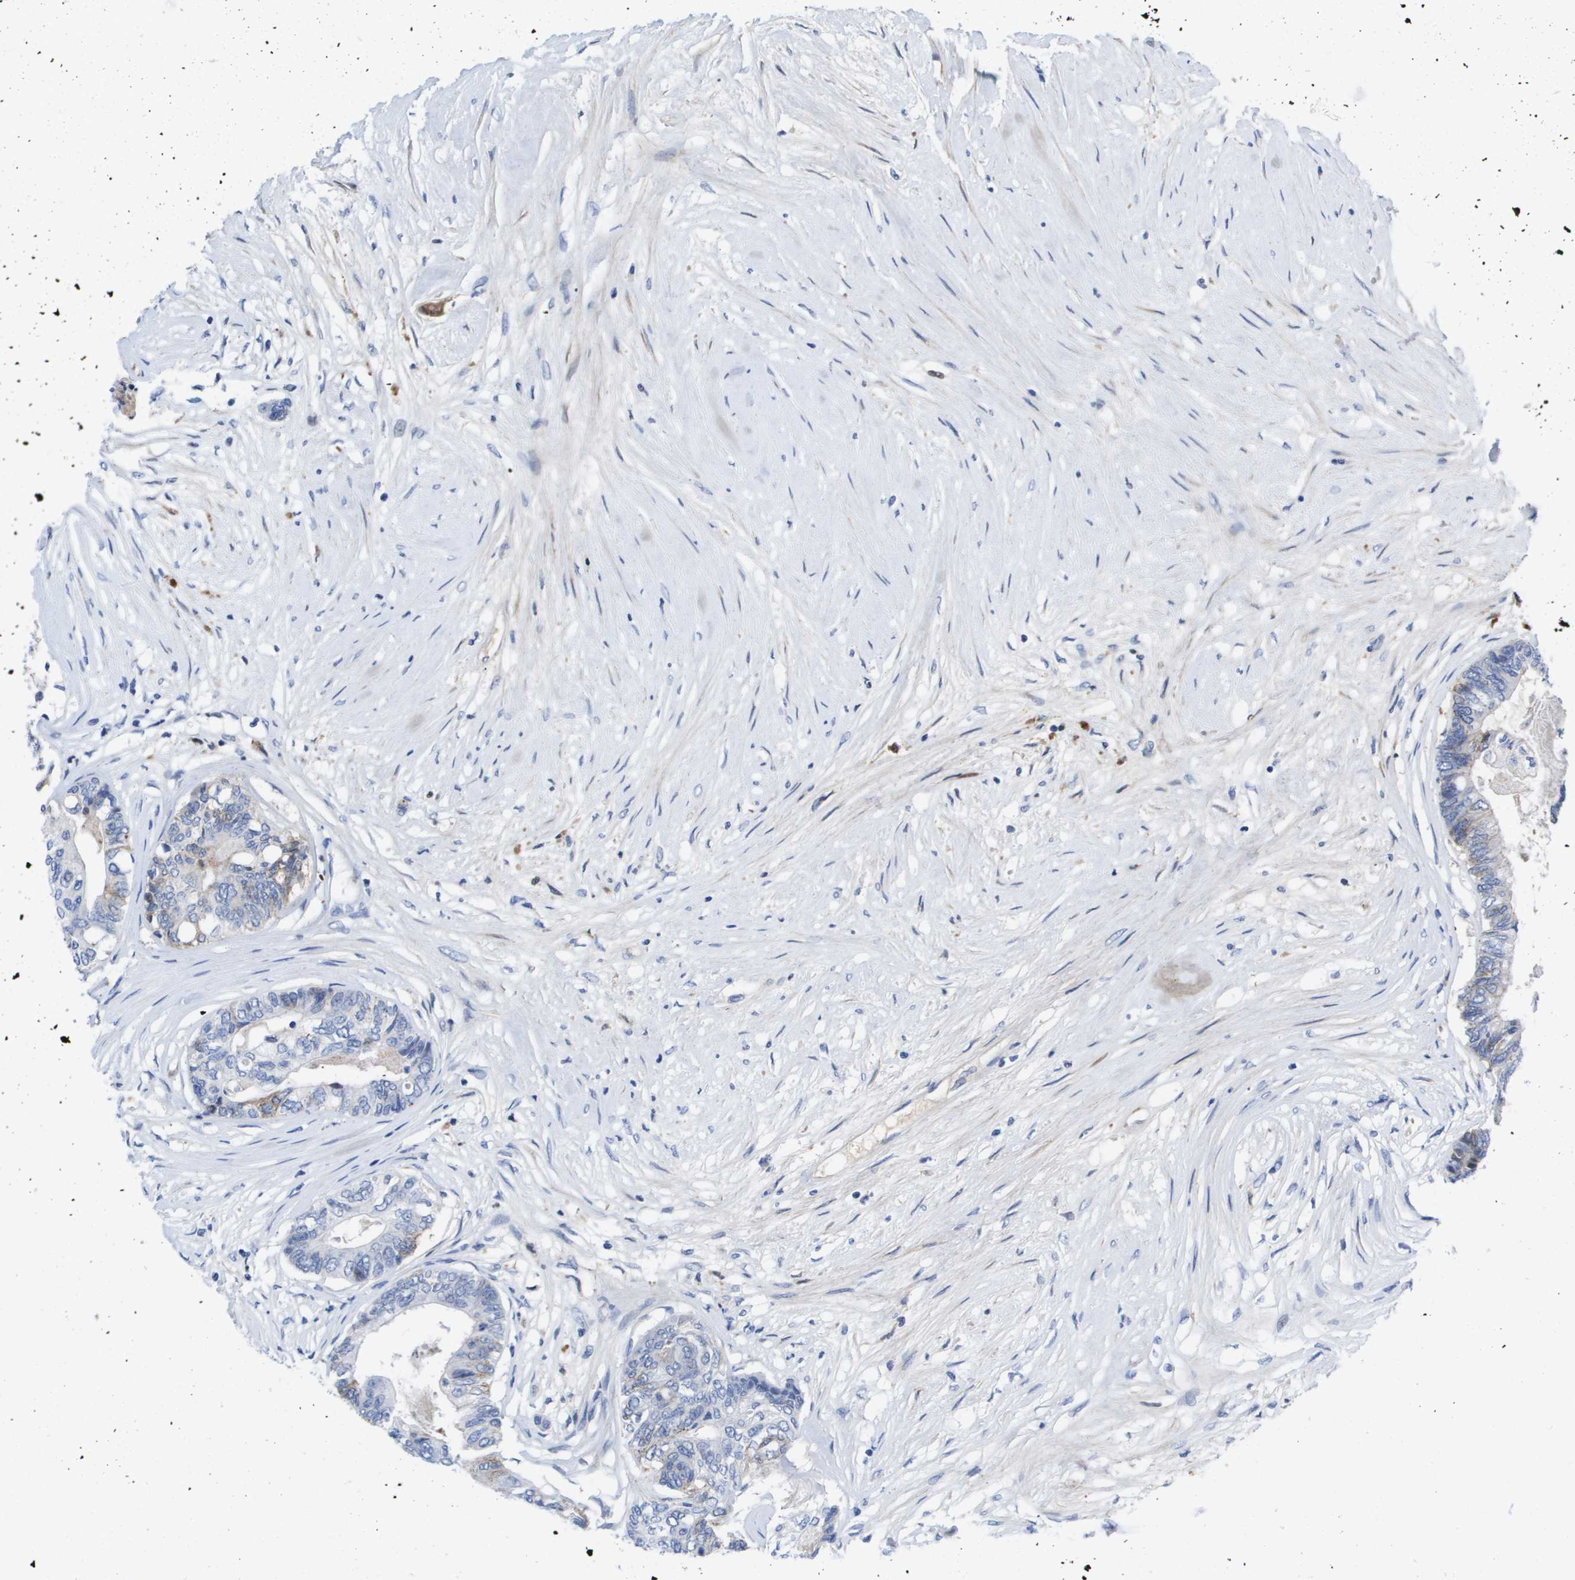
{"staining": {"intensity": "weak", "quantity": "<25%", "location": "cytoplasmic/membranous"}, "tissue": "colorectal cancer", "cell_type": "Tumor cells", "image_type": "cancer", "snomed": [{"axis": "morphology", "description": "Adenocarcinoma, NOS"}, {"axis": "topography", "description": "Rectum"}], "caption": "Immunohistochemistry (IHC) histopathology image of human adenocarcinoma (colorectal) stained for a protein (brown), which exhibits no expression in tumor cells.", "gene": "SERPINC1", "patient": {"sex": "male", "age": 63}}